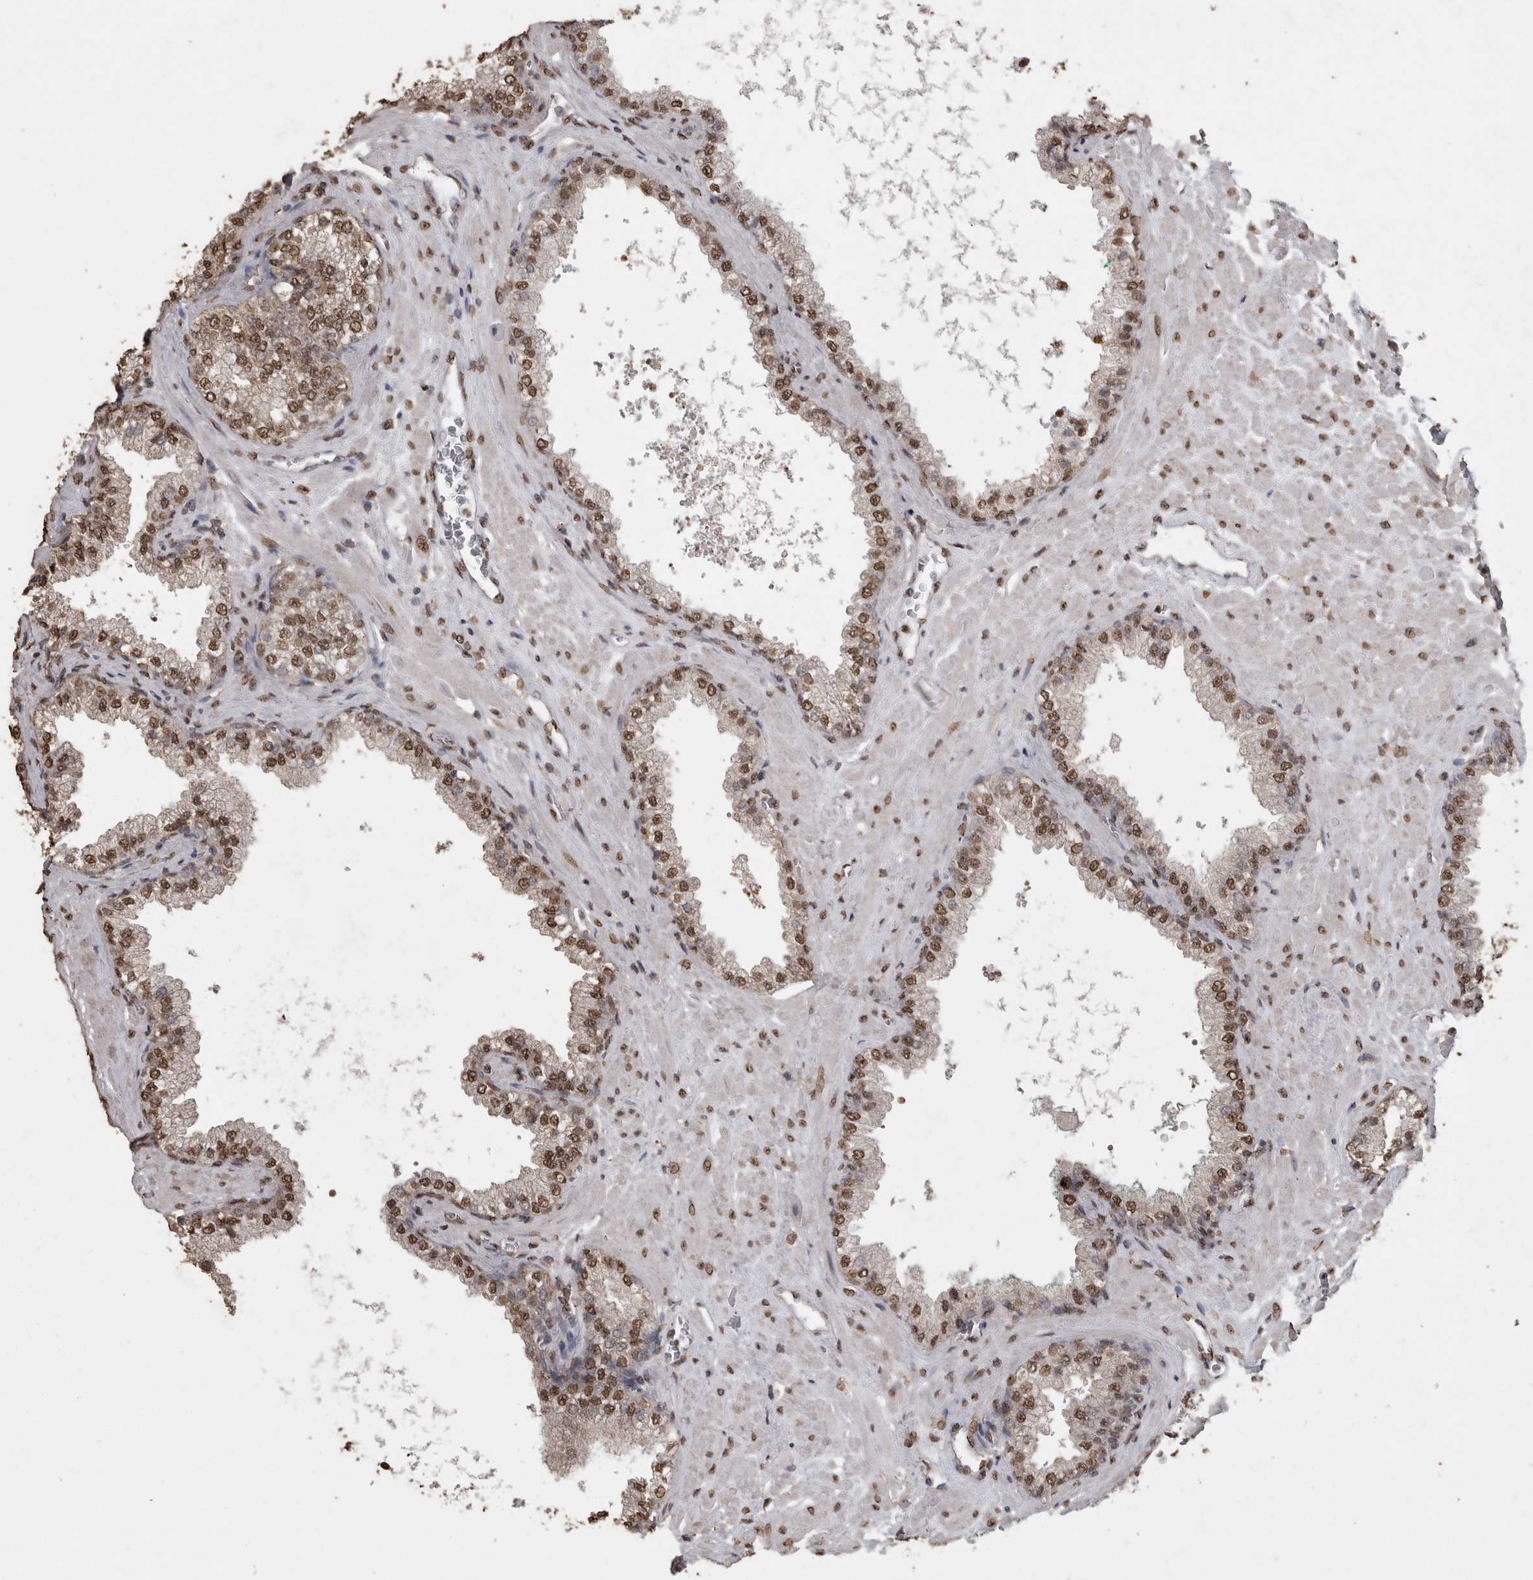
{"staining": {"intensity": "moderate", "quantity": ">75%", "location": "nuclear"}, "tissue": "prostate cancer", "cell_type": "Tumor cells", "image_type": "cancer", "snomed": [{"axis": "morphology", "description": "Adenocarcinoma, Low grade"}, {"axis": "topography", "description": "Prostate"}], "caption": "Prostate cancer (adenocarcinoma (low-grade)) stained with immunohistochemistry demonstrates moderate nuclear staining in about >75% of tumor cells.", "gene": "SMAD7", "patient": {"sex": "male", "age": 71}}